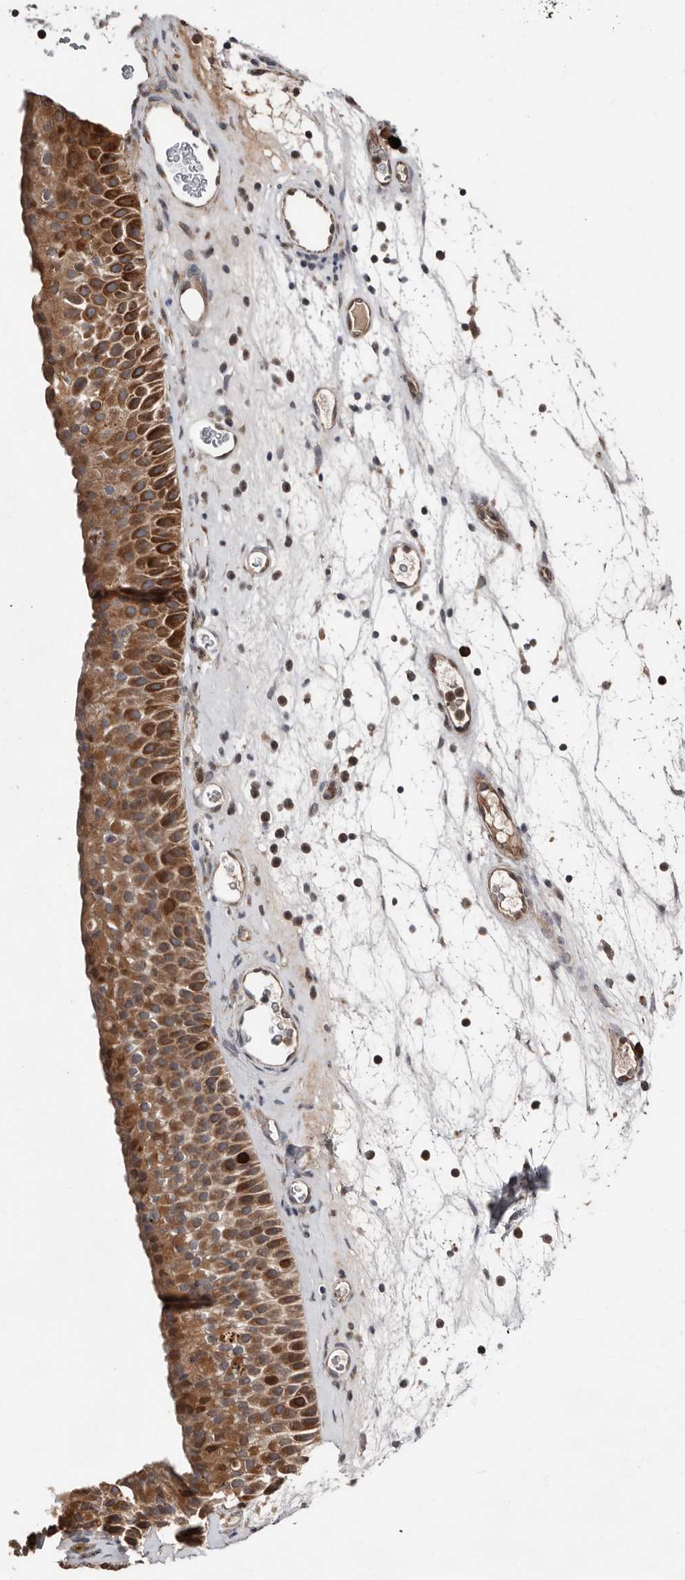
{"staining": {"intensity": "strong", "quantity": ">75%", "location": "cytoplasmic/membranous"}, "tissue": "nasopharynx", "cell_type": "Respiratory epithelial cells", "image_type": "normal", "snomed": [{"axis": "morphology", "description": "Normal tissue, NOS"}, {"axis": "topography", "description": "Nasopharynx"}], "caption": "Immunohistochemical staining of benign human nasopharynx exhibits >75% levels of strong cytoplasmic/membranous protein staining in approximately >75% of respiratory epithelial cells.", "gene": "SMYD4", "patient": {"sex": "male", "age": 64}}